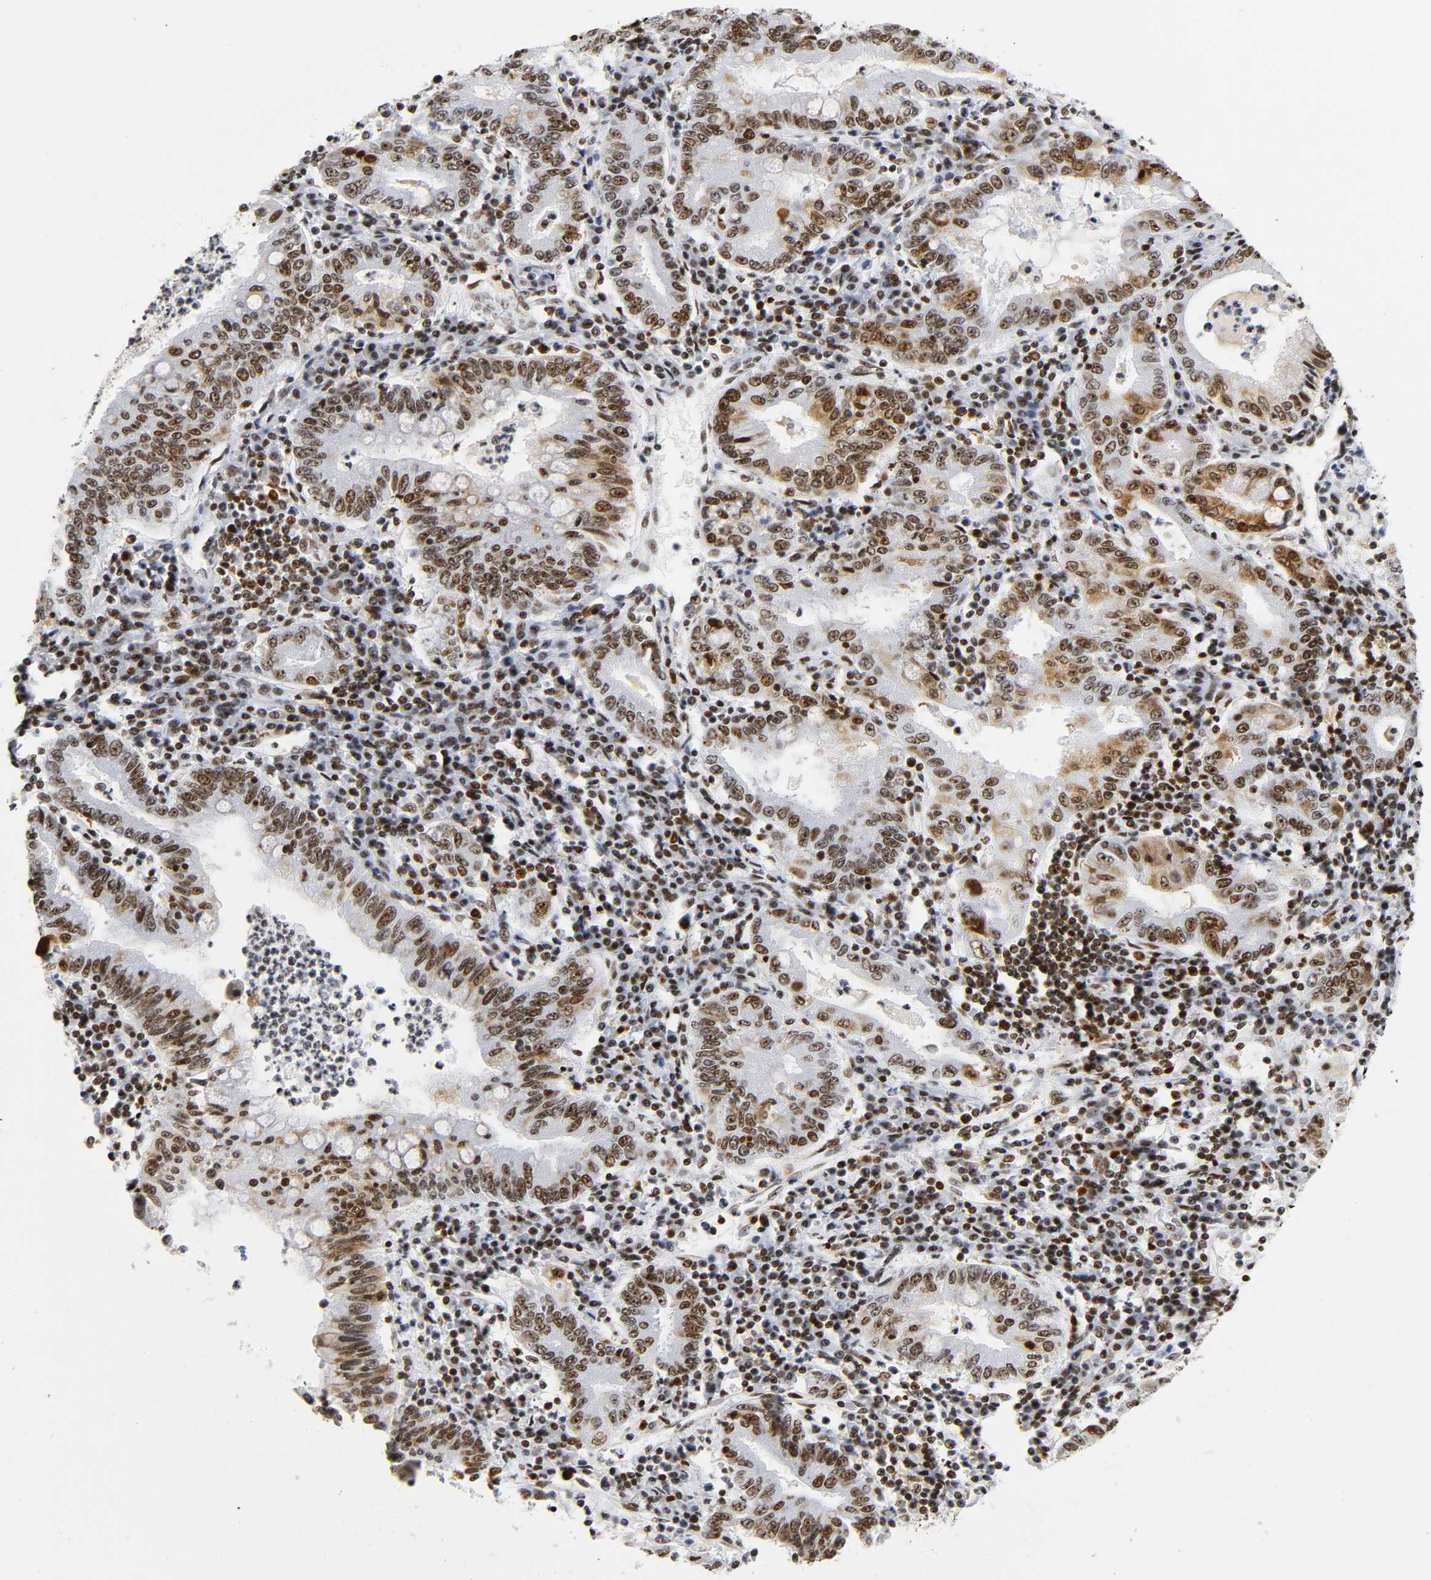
{"staining": {"intensity": "moderate", "quantity": ">75%", "location": "cytoplasmic/membranous,nuclear"}, "tissue": "stomach cancer", "cell_type": "Tumor cells", "image_type": "cancer", "snomed": [{"axis": "morphology", "description": "Normal tissue, NOS"}, {"axis": "morphology", "description": "Adenocarcinoma, NOS"}, {"axis": "topography", "description": "Esophagus"}, {"axis": "topography", "description": "Stomach, upper"}, {"axis": "topography", "description": "Peripheral nerve tissue"}], "caption": "This is an image of immunohistochemistry staining of stomach adenocarcinoma, which shows moderate positivity in the cytoplasmic/membranous and nuclear of tumor cells.", "gene": "UBTF", "patient": {"sex": "male", "age": 62}}